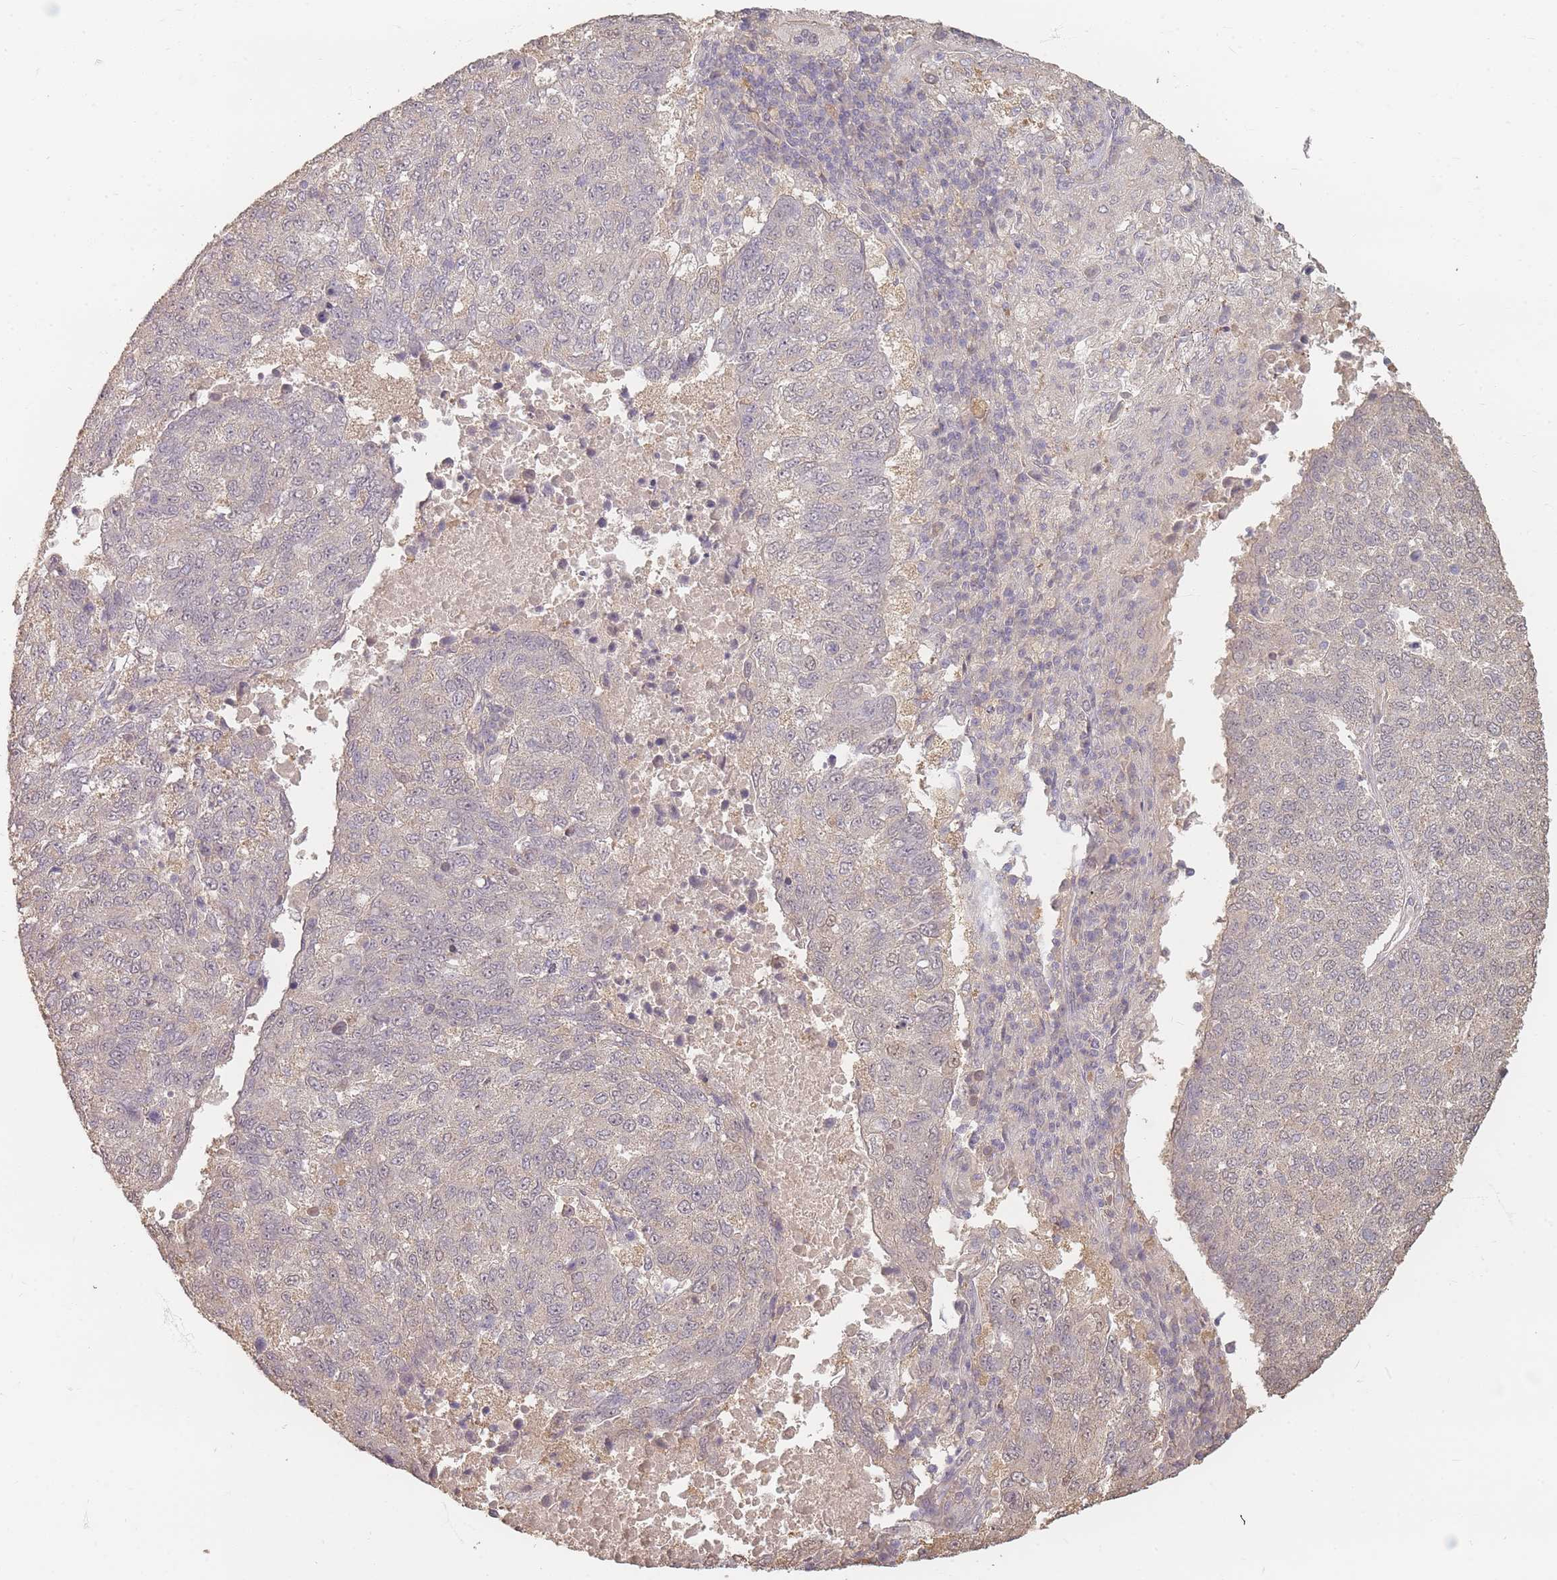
{"staining": {"intensity": "weak", "quantity": "<25%", "location": "nuclear"}, "tissue": "lung cancer", "cell_type": "Tumor cells", "image_type": "cancer", "snomed": [{"axis": "morphology", "description": "Squamous cell carcinoma, NOS"}, {"axis": "topography", "description": "Lung"}], "caption": "The immunohistochemistry (IHC) histopathology image has no significant staining in tumor cells of lung squamous cell carcinoma tissue. Brightfield microscopy of immunohistochemistry stained with DAB (brown) and hematoxylin (blue), captured at high magnification.", "gene": "RFTN1", "patient": {"sex": "male", "age": 73}}